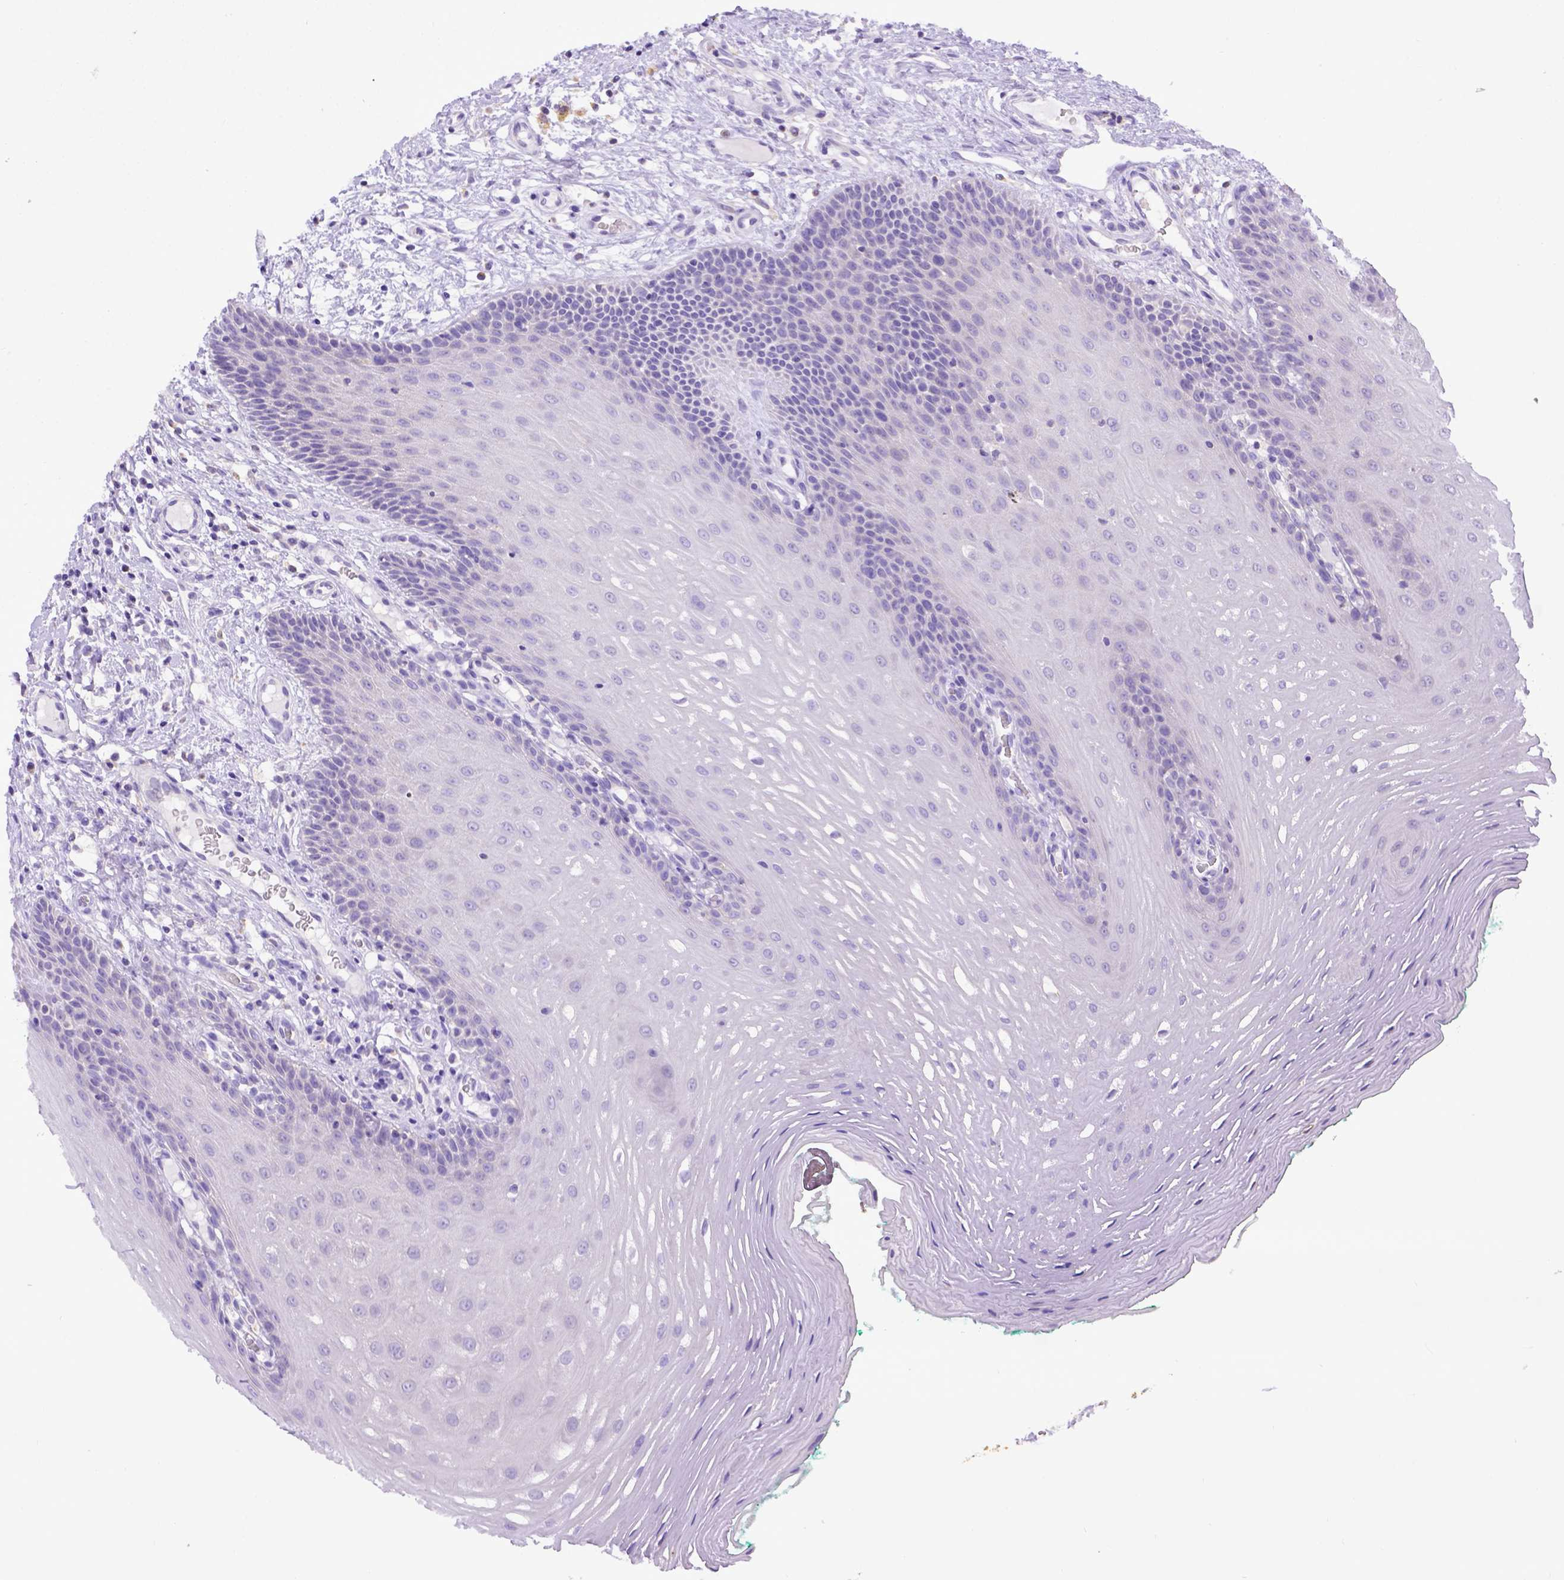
{"staining": {"intensity": "negative", "quantity": "none", "location": "none"}, "tissue": "oral mucosa", "cell_type": "Squamous epithelial cells", "image_type": "normal", "snomed": [{"axis": "morphology", "description": "Normal tissue, NOS"}, {"axis": "morphology", "description": "Squamous cell carcinoma, NOS"}, {"axis": "topography", "description": "Oral tissue"}, {"axis": "topography", "description": "Head-Neck"}], "caption": "The histopathology image reveals no staining of squamous epithelial cells in benign oral mucosa. (DAB IHC with hematoxylin counter stain).", "gene": "SPEF1", "patient": {"sex": "male", "age": 78}}